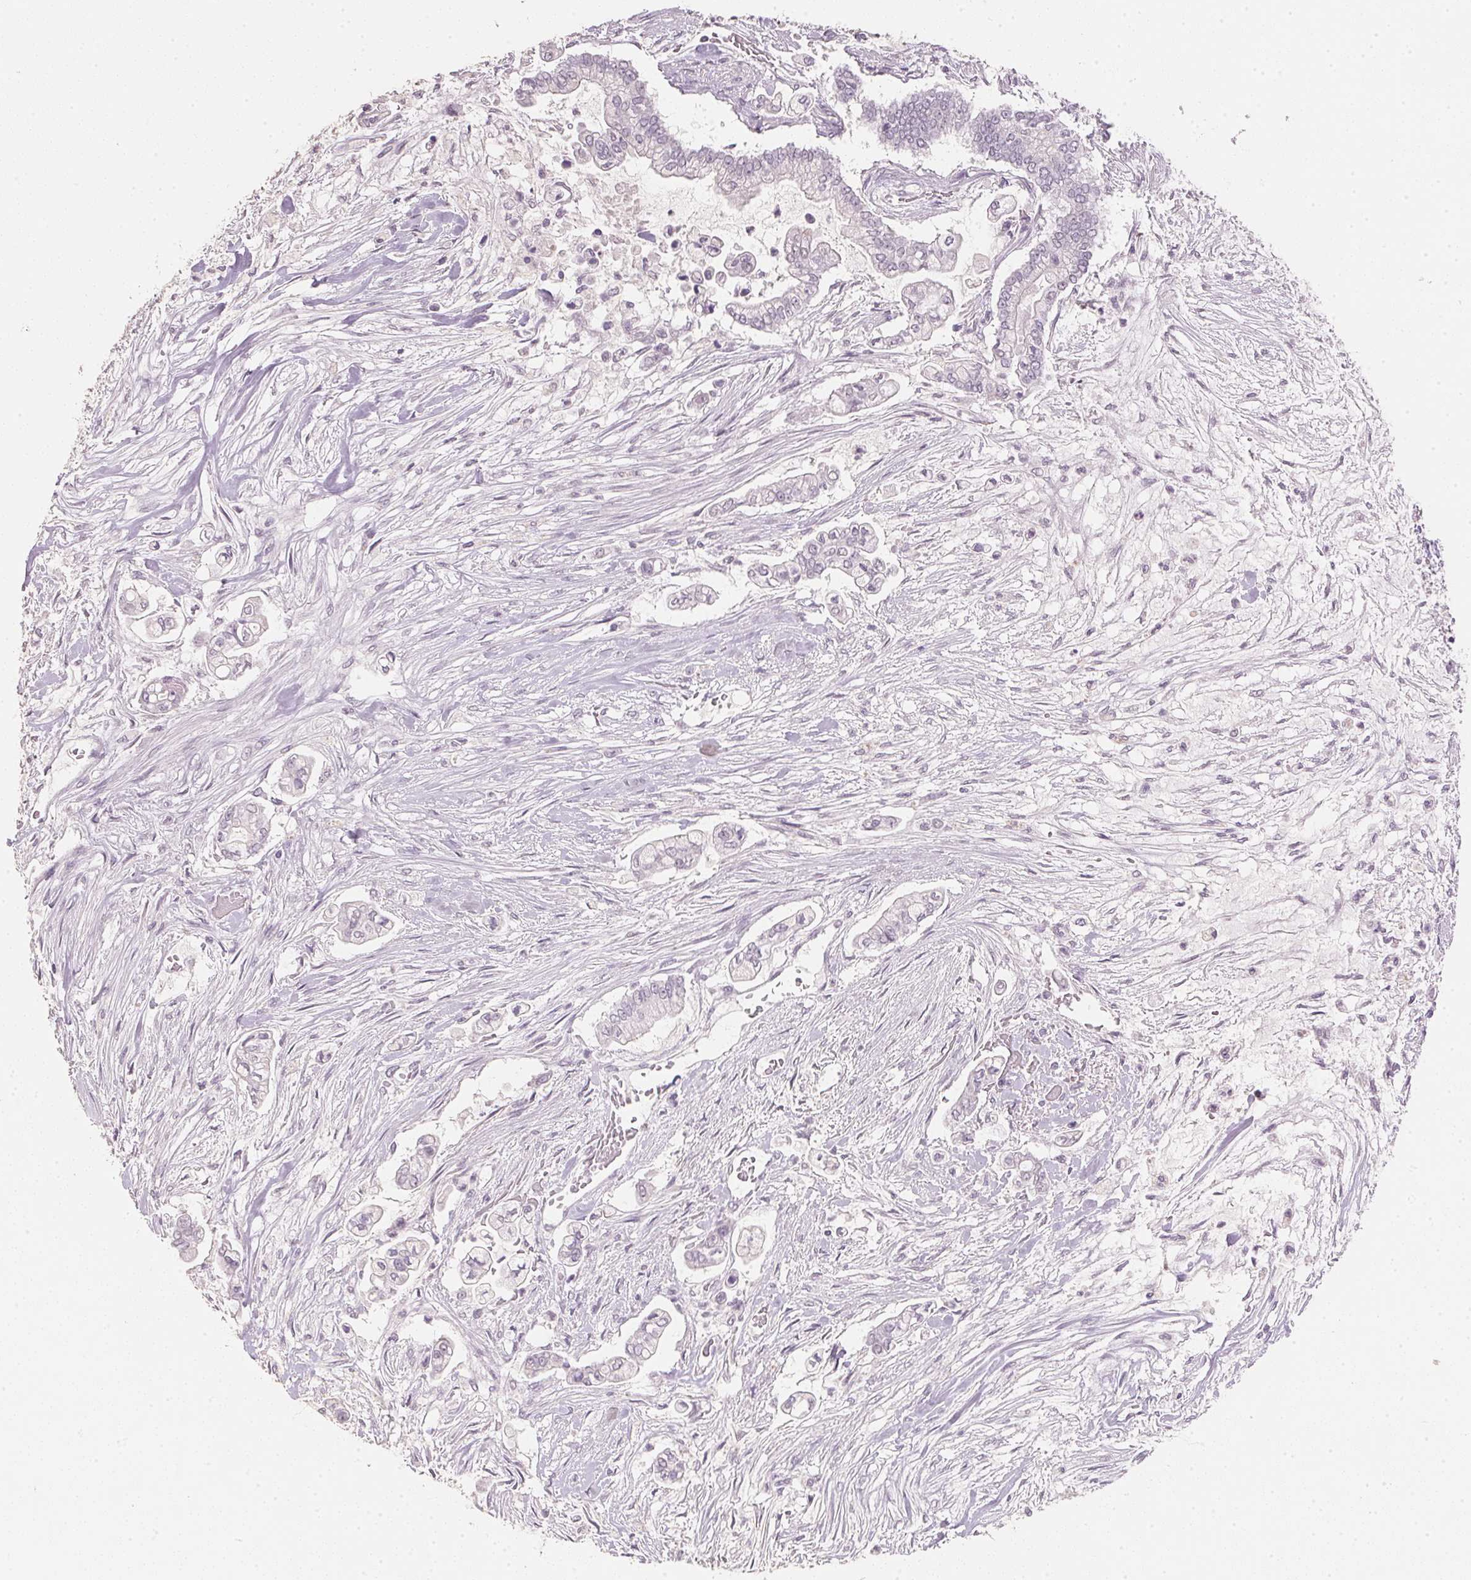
{"staining": {"intensity": "negative", "quantity": "none", "location": "none"}, "tissue": "pancreatic cancer", "cell_type": "Tumor cells", "image_type": "cancer", "snomed": [{"axis": "morphology", "description": "Adenocarcinoma, NOS"}, {"axis": "topography", "description": "Pancreas"}], "caption": "Pancreatic cancer (adenocarcinoma) was stained to show a protein in brown. There is no significant expression in tumor cells. Nuclei are stained in blue.", "gene": "IGFBP1", "patient": {"sex": "female", "age": 69}}